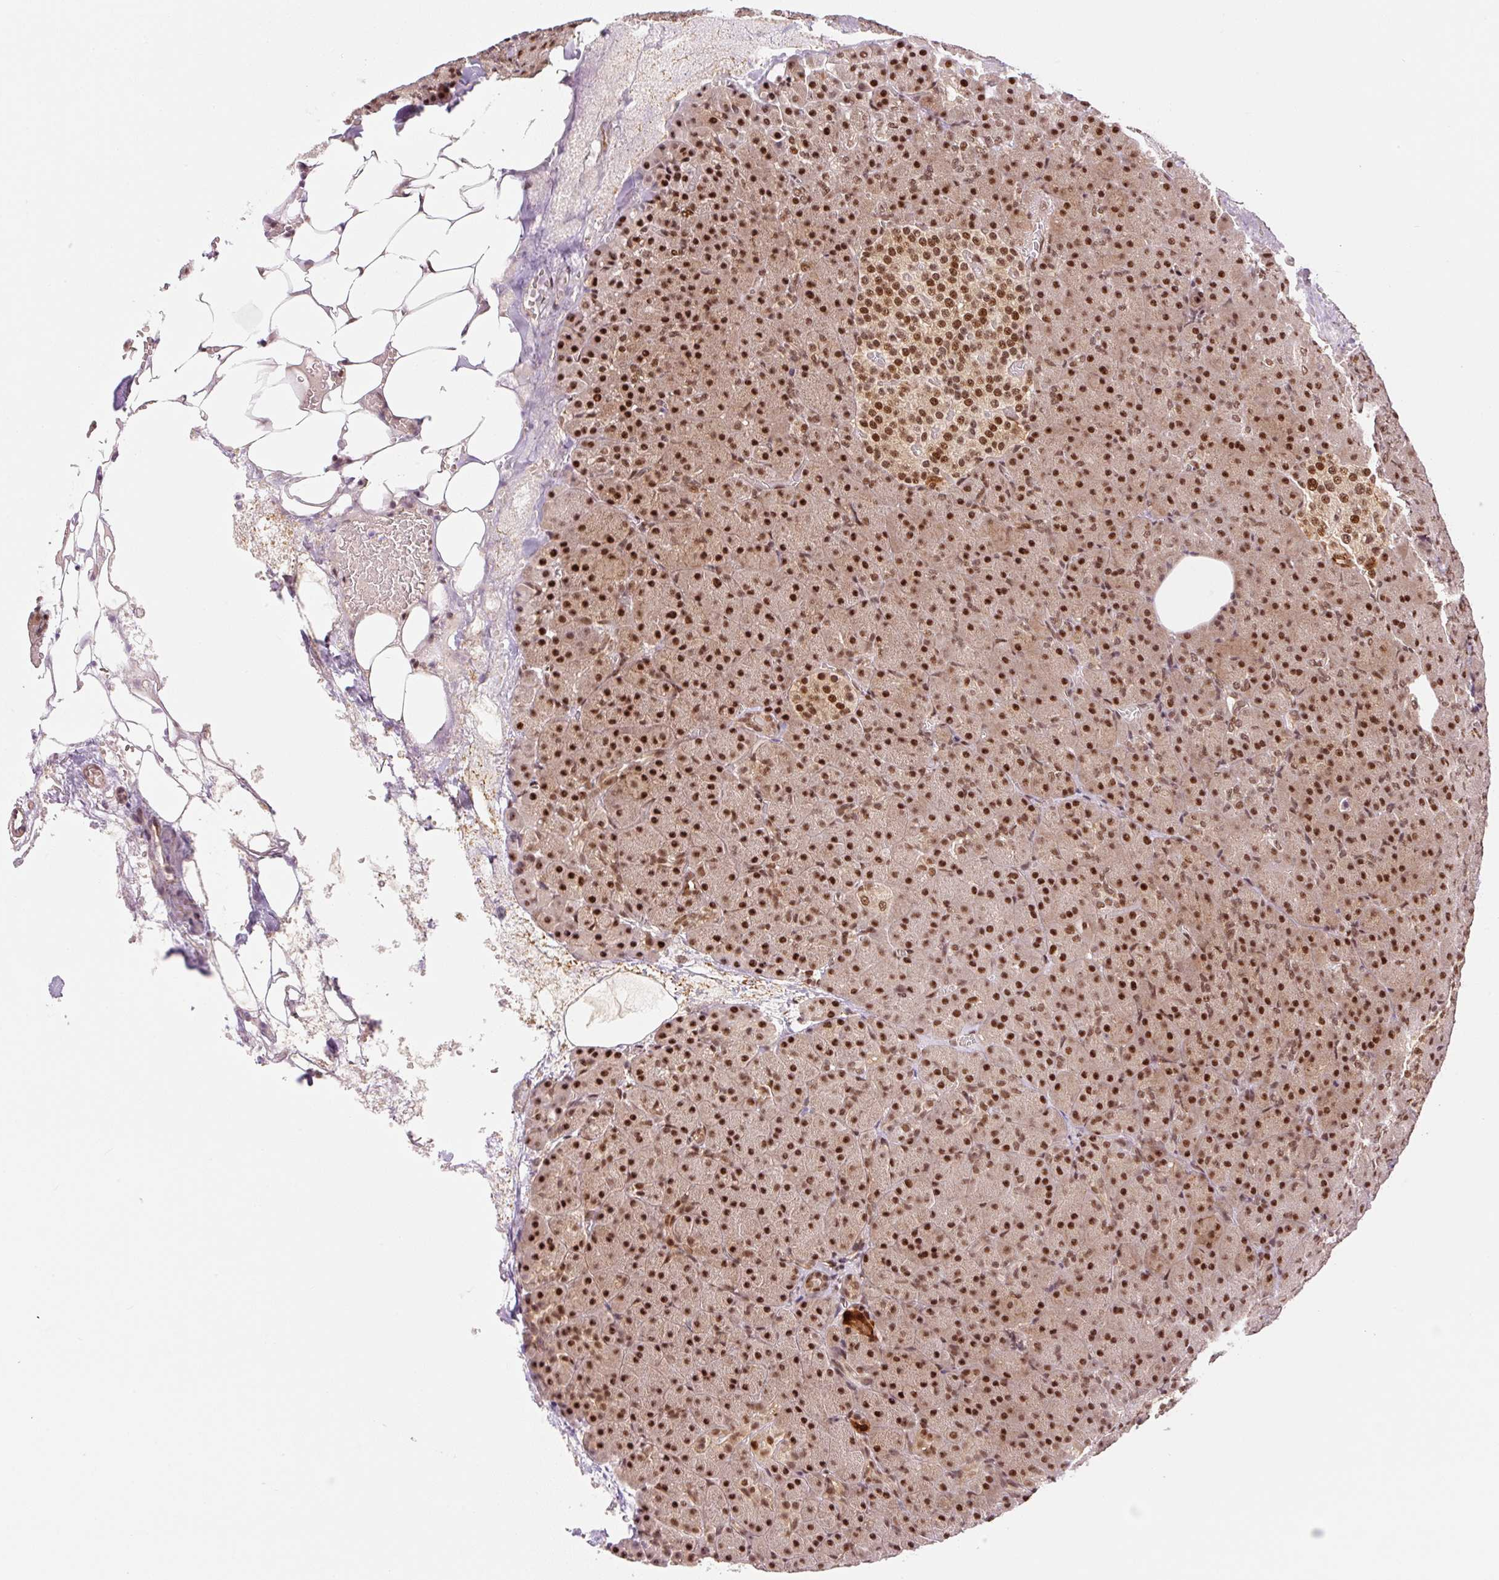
{"staining": {"intensity": "strong", "quantity": ">75%", "location": "nuclear"}, "tissue": "pancreas", "cell_type": "Exocrine glandular cells", "image_type": "normal", "snomed": [{"axis": "morphology", "description": "Normal tissue, NOS"}, {"axis": "topography", "description": "Pancreas"}], "caption": "Immunohistochemistry staining of normal pancreas, which reveals high levels of strong nuclear staining in approximately >75% of exocrine glandular cells indicating strong nuclear protein staining. The staining was performed using DAB (brown) for protein detection and nuclei were counterstained in hematoxylin (blue).", "gene": "INTS8", "patient": {"sex": "female", "age": 74}}